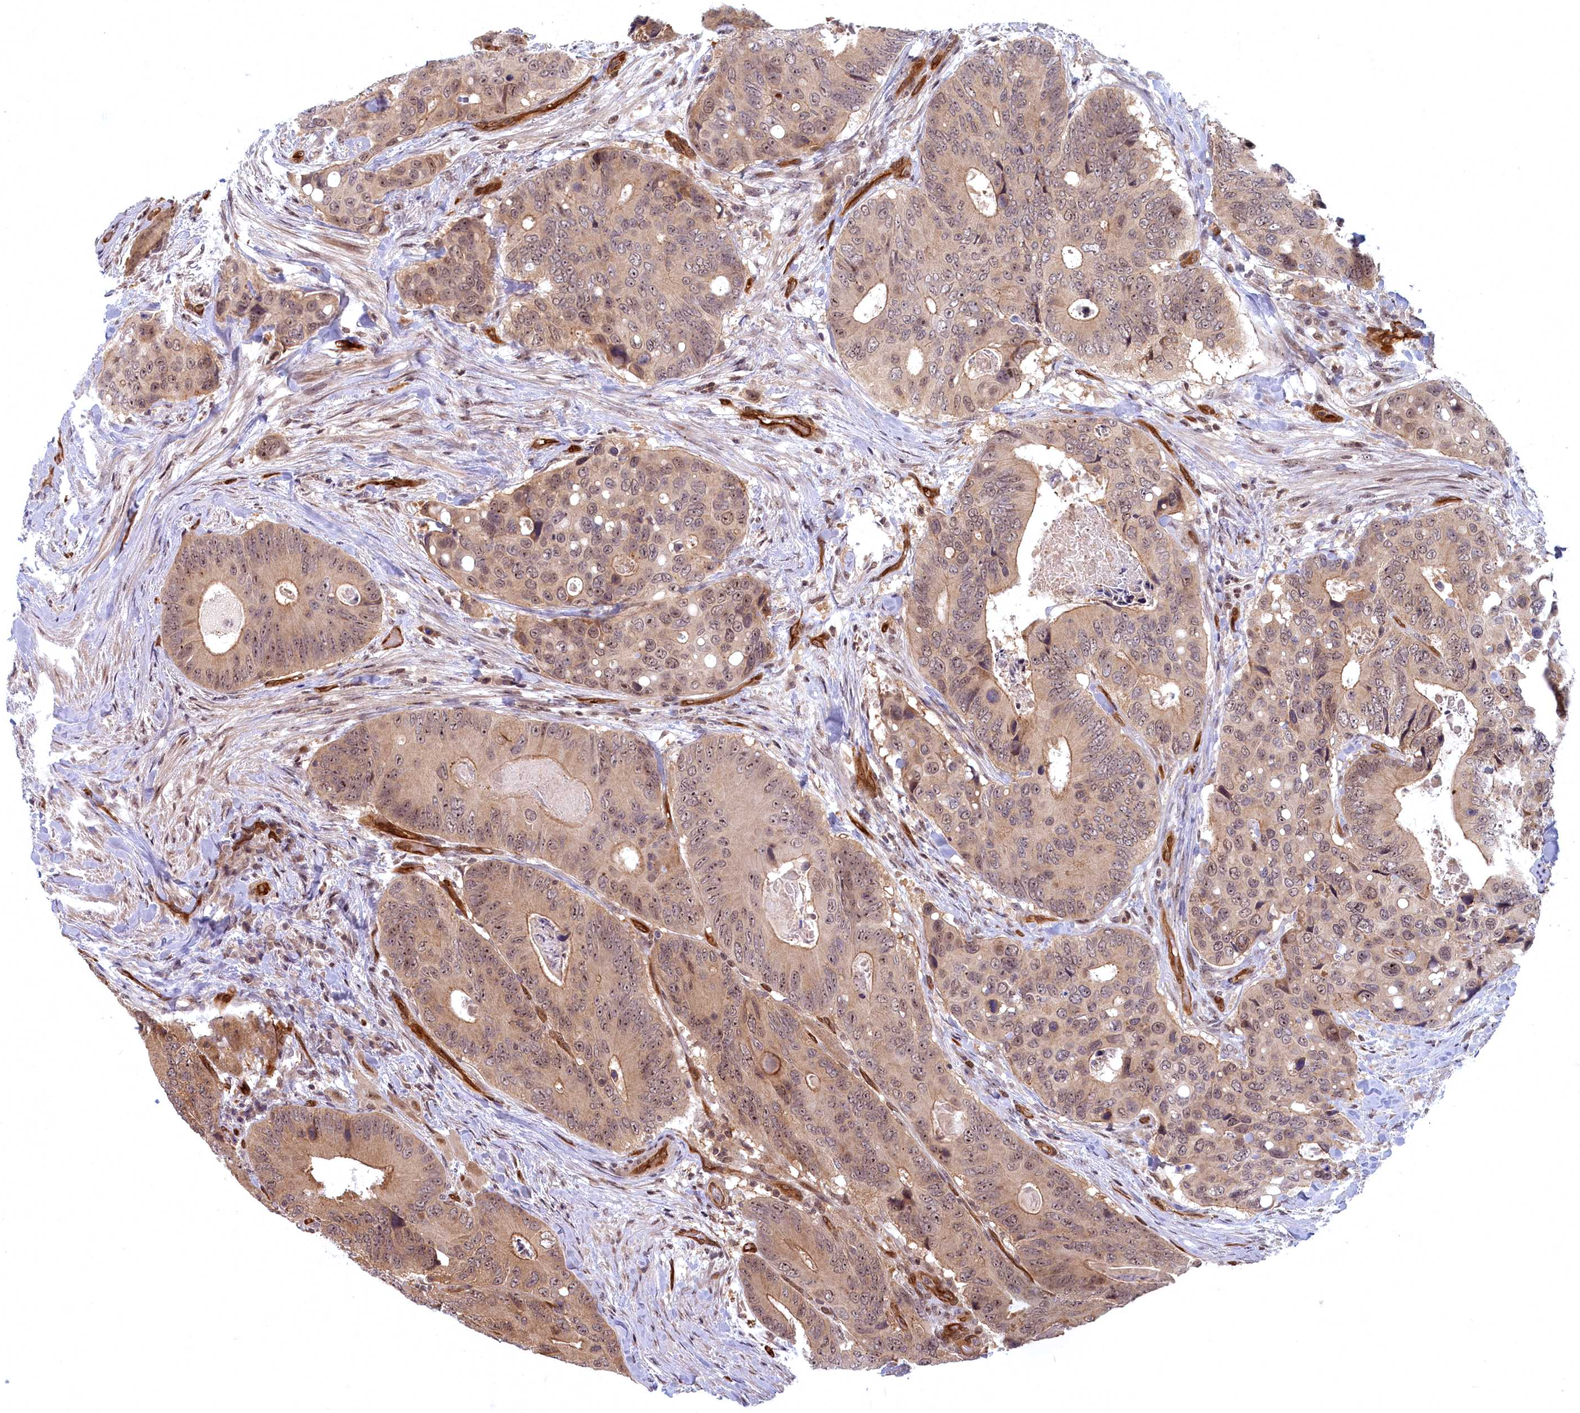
{"staining": {"intensity": "moderate", "quantity": ">75%", "location": "cytoplasmic/membranous,nuclear"}, "tissue": "colorectal cancer", "cell_type": "Tumor cells", "image_type": "cancer", "snomed": [{"axis": "morphology", "description": "Adenocarcinoma, NOS"}, {"axis": "topography", "description": "Colon"}], "caption": "Brown immunohistochemical staining in colorectal adenocarcinoma reveals moderate cytoplasmic/membranous and nuclear expression in approximately >75% of tumor cells.", "gene": "SNRK", "patient": {"sex": "male", "age": 84}}